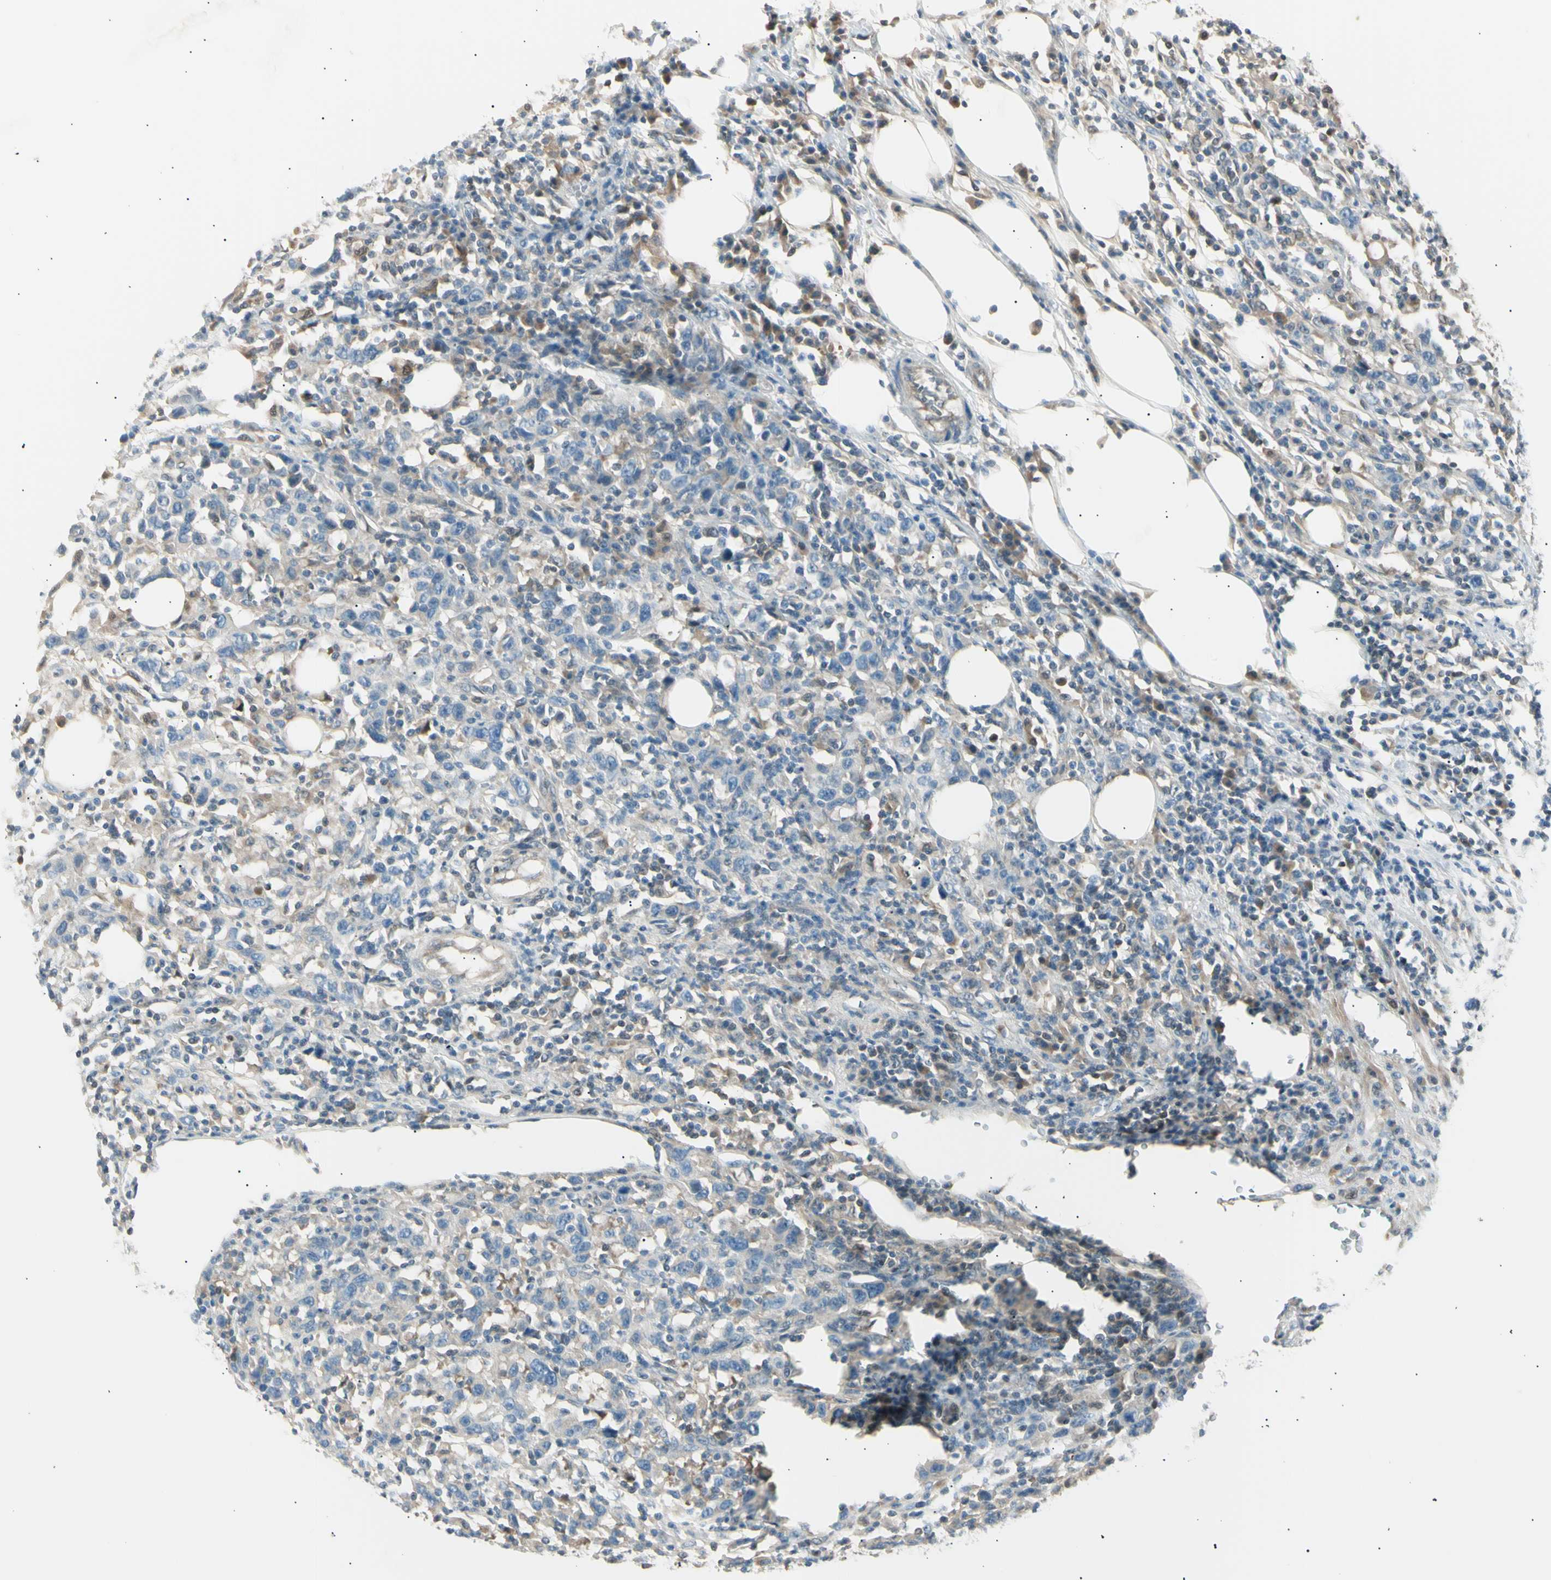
{"staining": {"intensity": "negative", "quantity": "none", "location": "none"}, "tissue": "urothelial cancer", "cell_type": "Tumor cells", "image_type": "cancer", "snomed": [{"axis": "morphology", "description": "Urothelial carcinoma, High grade"}, {"axis": "topography", "description": "Urinary bladder"}], "caption": "This is a micrograph of immunohistochemistry (IHC) staining of urothelial cancer, which shows no staining in tumor cells. (Brightfield microscopy of DAB immunohistochemistry (IHC) at high magnification).", "gene": "LHPP", "patient": {"sex": "male", "age": 61}}